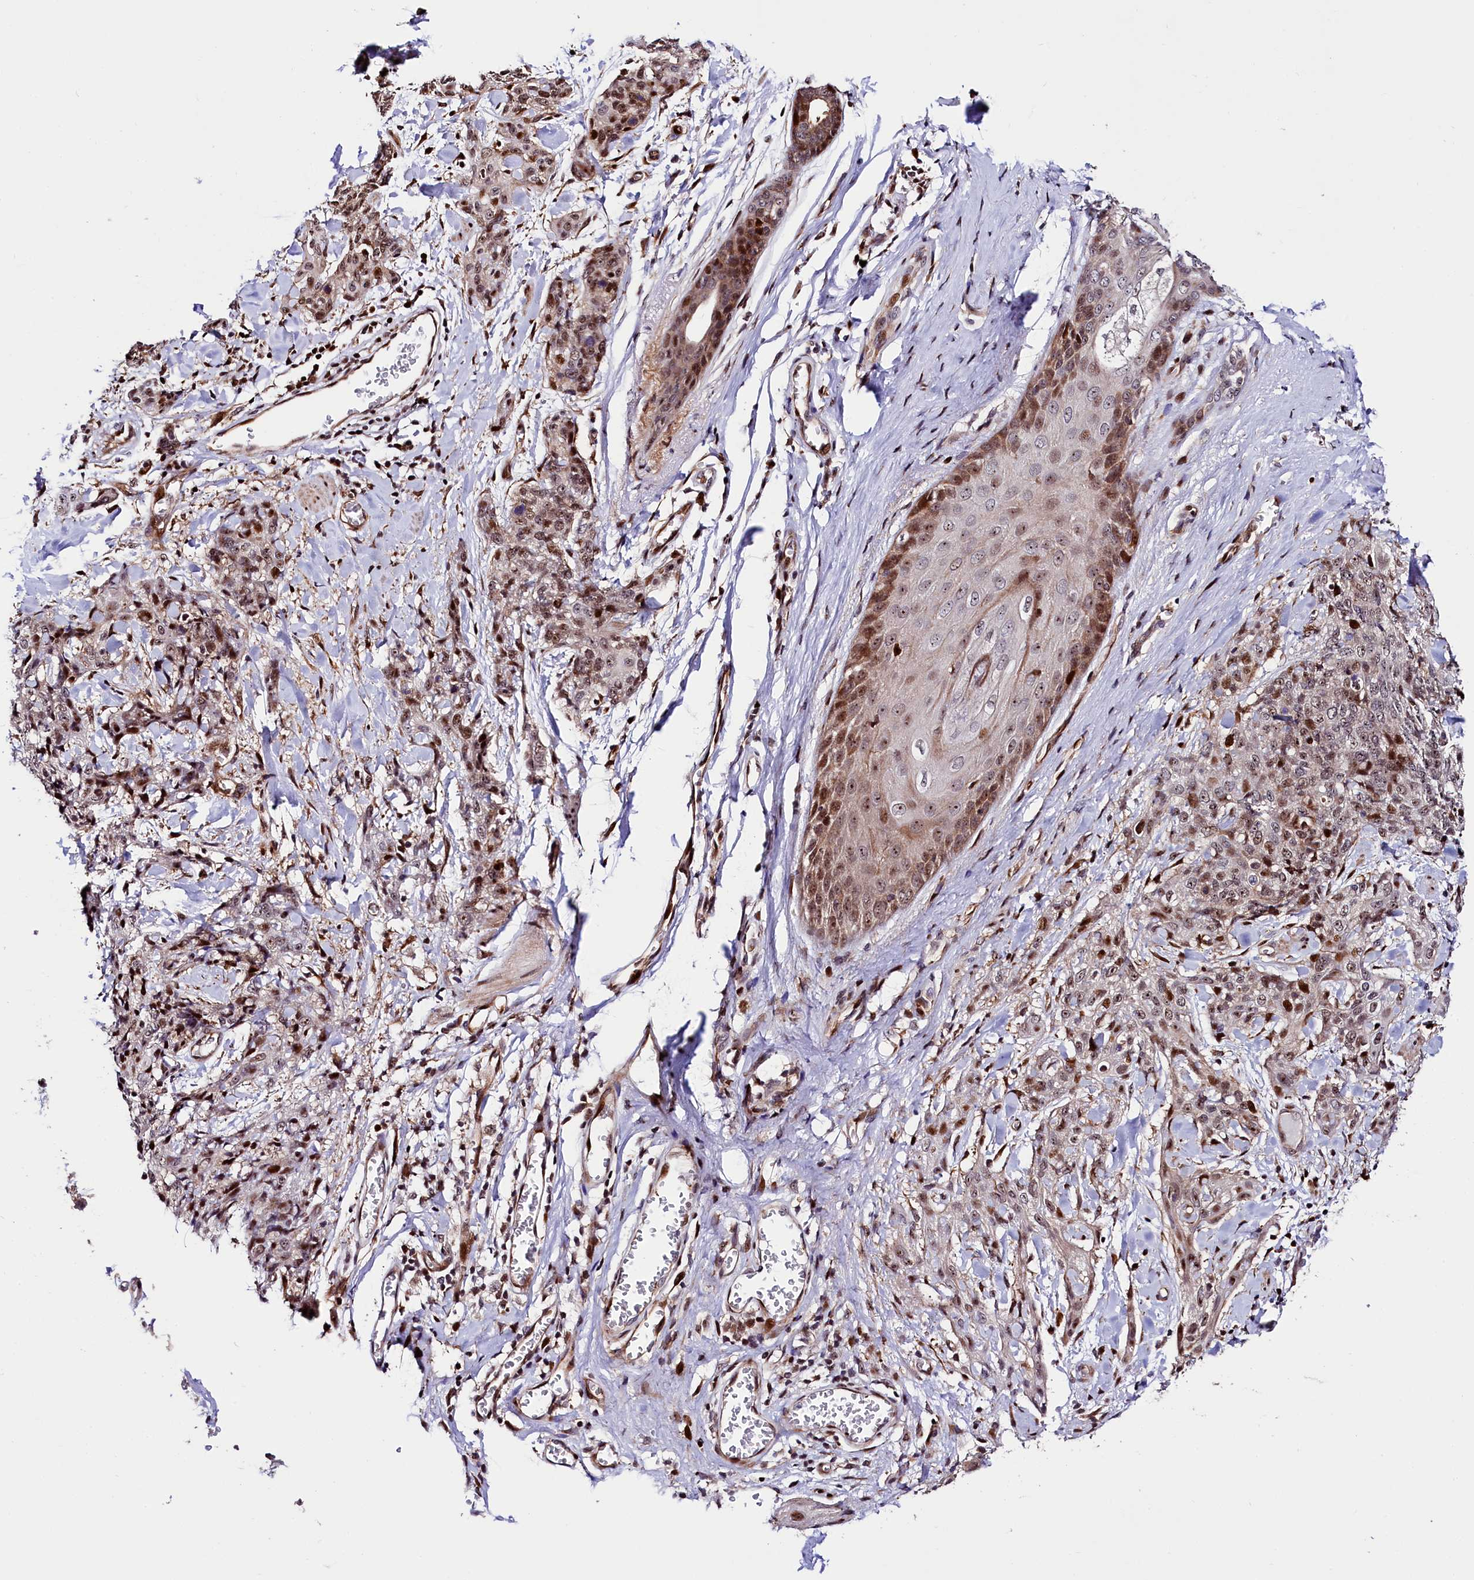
{"staining": {"intensity": "strong", "quantity": "<25%", "location": "nuclear"}, "tissue": "skin cancer", "cell_type": "Tumor cells", "image_type": "cancer", "snomed": [{"axis": "morphology", "description": "Squamous cell carcinoma, NOS"}, {"axis": "topography", "description": "Skin"}, {"axis": "topography", "description": "Vulva"}], "caption": "Immunohistochemical staining of squamous cell carcinoma (skin) demonstrates strong nuclear protein positivity in about <25% of tumor cells.", "gene": "TRMT112", "patient": {"sex": "female", "age": 85}}